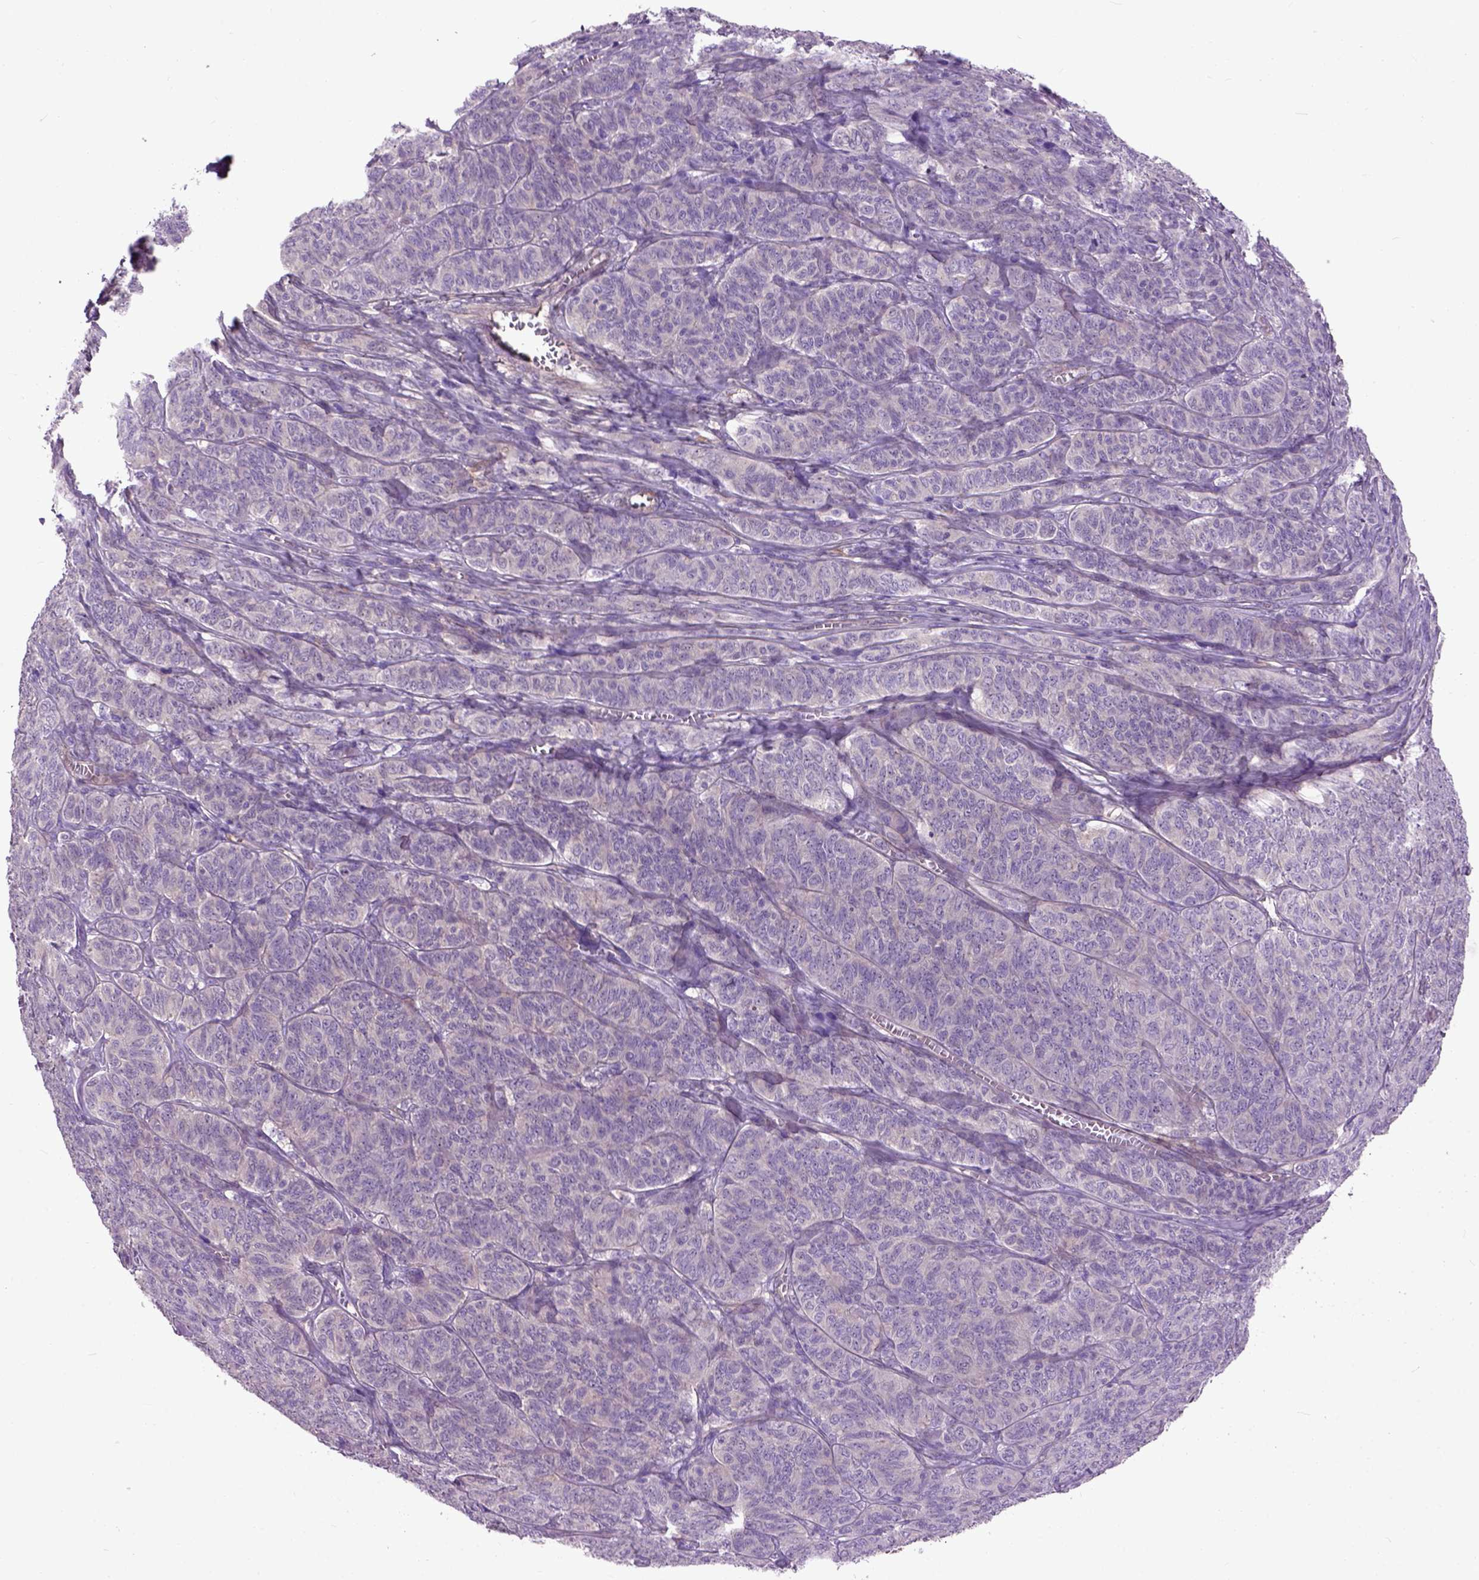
{"staining": {"intensity": "negative", "quantity": "none", "location": "none"}, "tissue": "ovarian cancer", "cell_type": "Tumor cells", "image_type": "cancer", "snomed": [{"axis": "morphology", "description": "Carcinoma, endometroid"}, {"axis": "topography", "description": "Ovary"}], "caption": "There is no significant positivity in tumor cells of ovarian cancer (endometroid carcinoma).", "gene": "MAPT", "patient": {"sex": "female", "age": 80}}